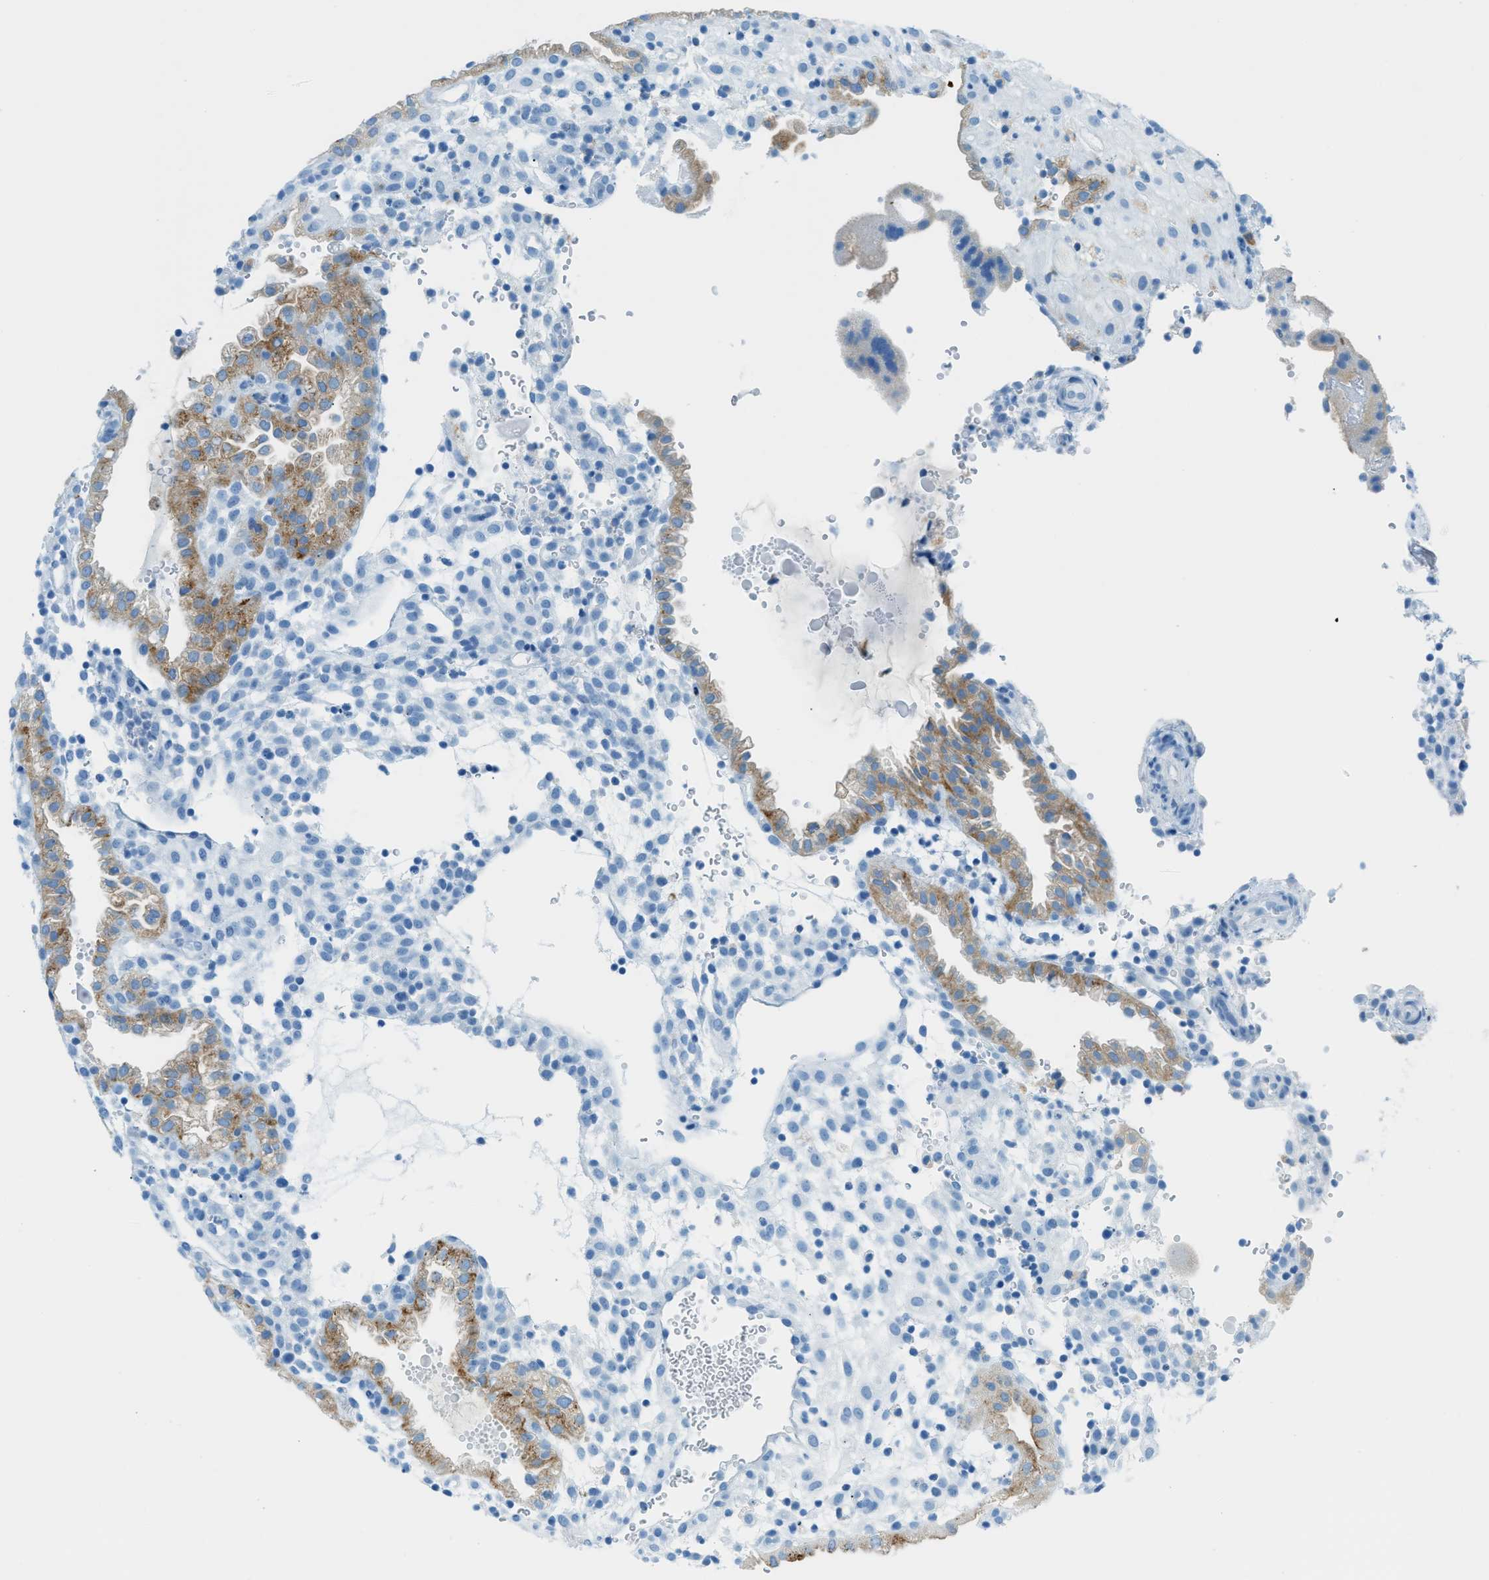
{"staining": {"intensity": "negative", "quantity": "none", "location": "none"}, "tissue": "placenta", "cell_type": "Decidual cells", "image_type": "normal", "snomed": [{"axis": "morphology", "description": "Normal tissue, NOS"}, {"axis": "topography", "description": "Placenta"}], "caption": "An image of placenta stained for a protein demonstrates no brown staining in decidual cells.", "gene": "C21orf62", "patient": {"sex": "female", "age": 18}}